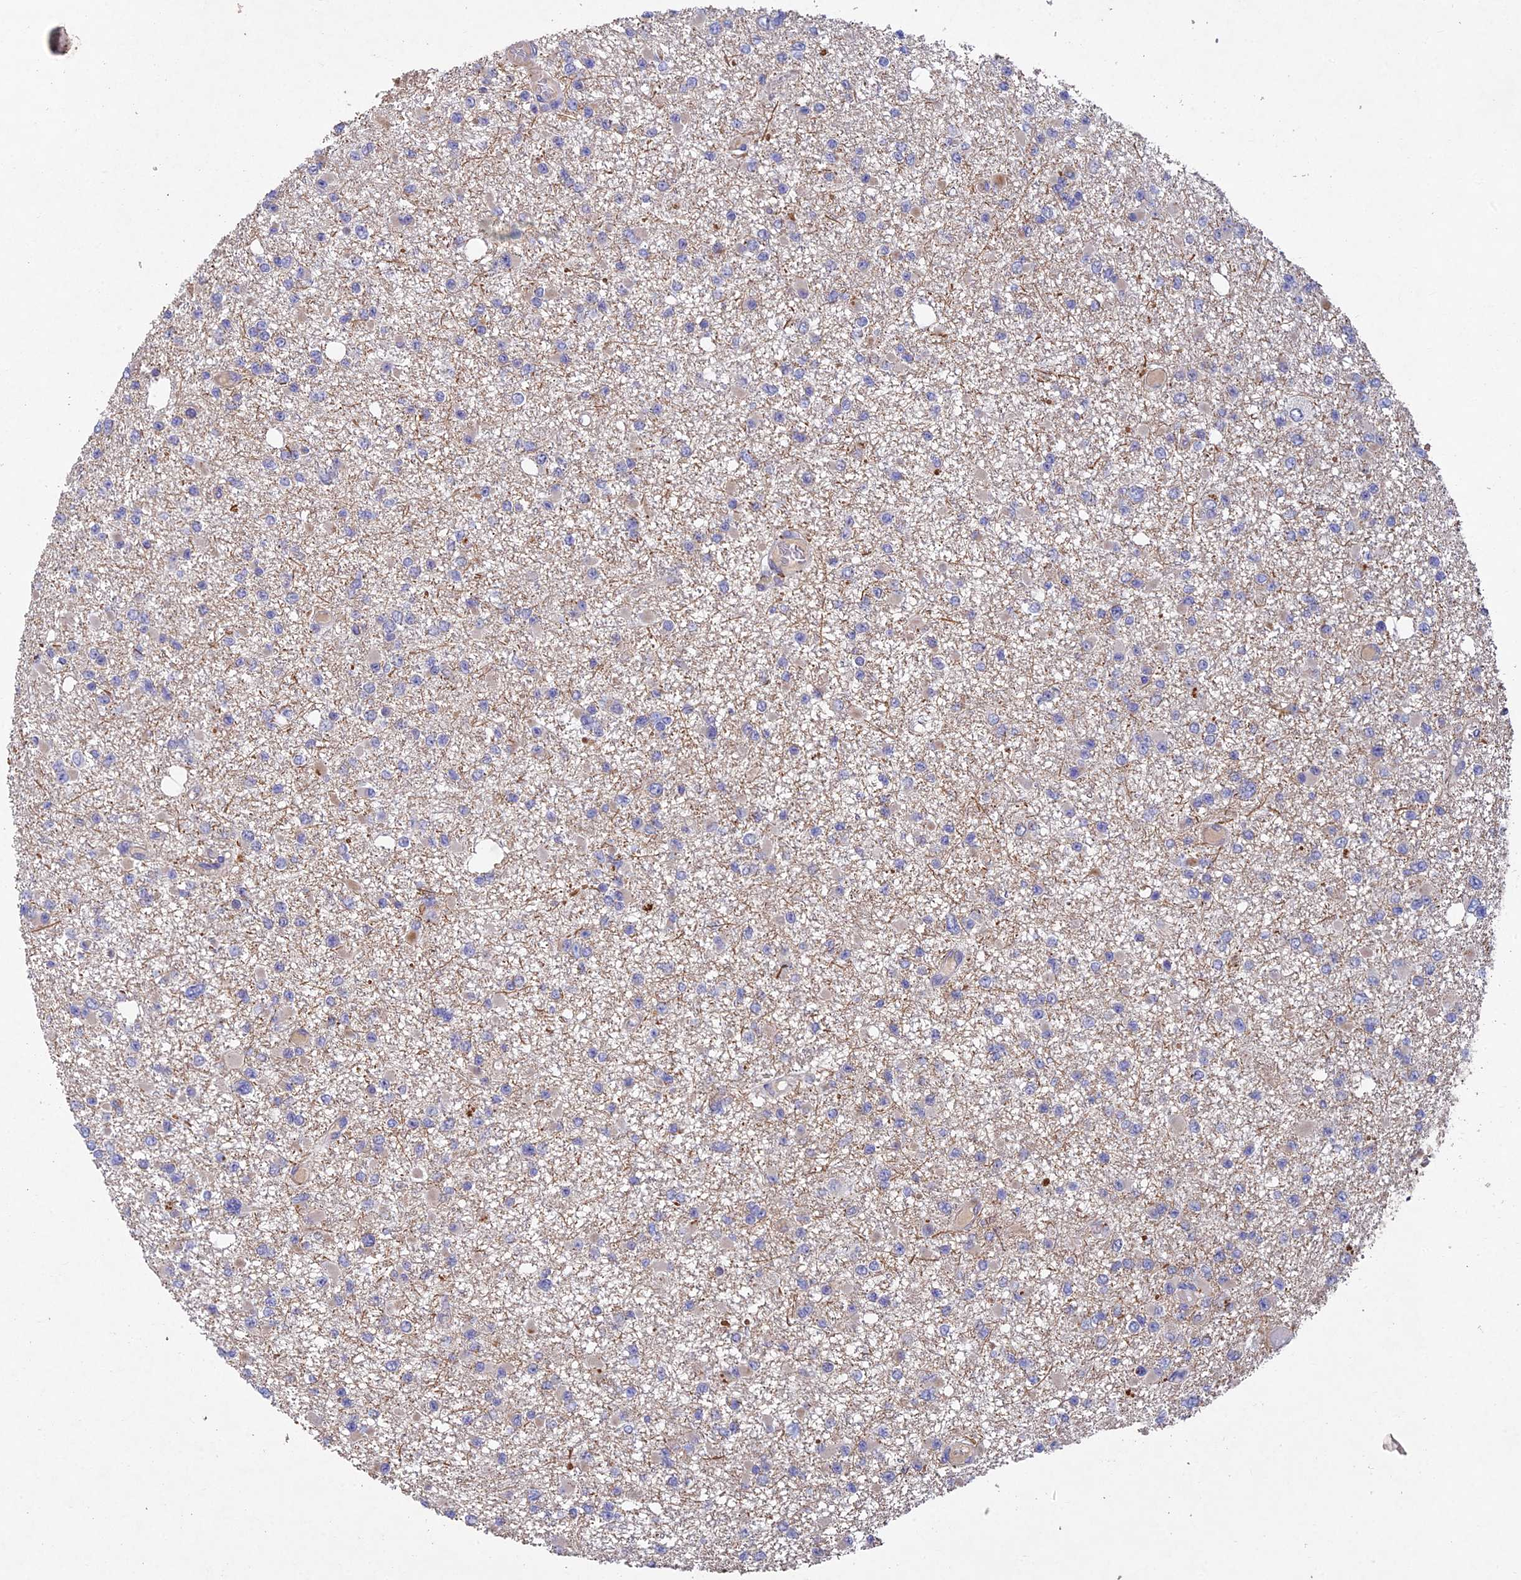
{"staining": {"intensity": "negative", "quantity": "none", "location": "none"}, "tissue": "glioma", "cell_type": "Tumor cells", "image_type": "cancer", "snomed": [{"axis": "morphology", "description": "Glioma, malignant, Low grade"}, {"axis": "topography", "description": "Brain"}], "caption": "This is an immunohistochemistry micrograph of glioma. There is no positivity in tumor cells.", "gene": "NSMCE1", "patient": {"sex": "female", "age": 22}}